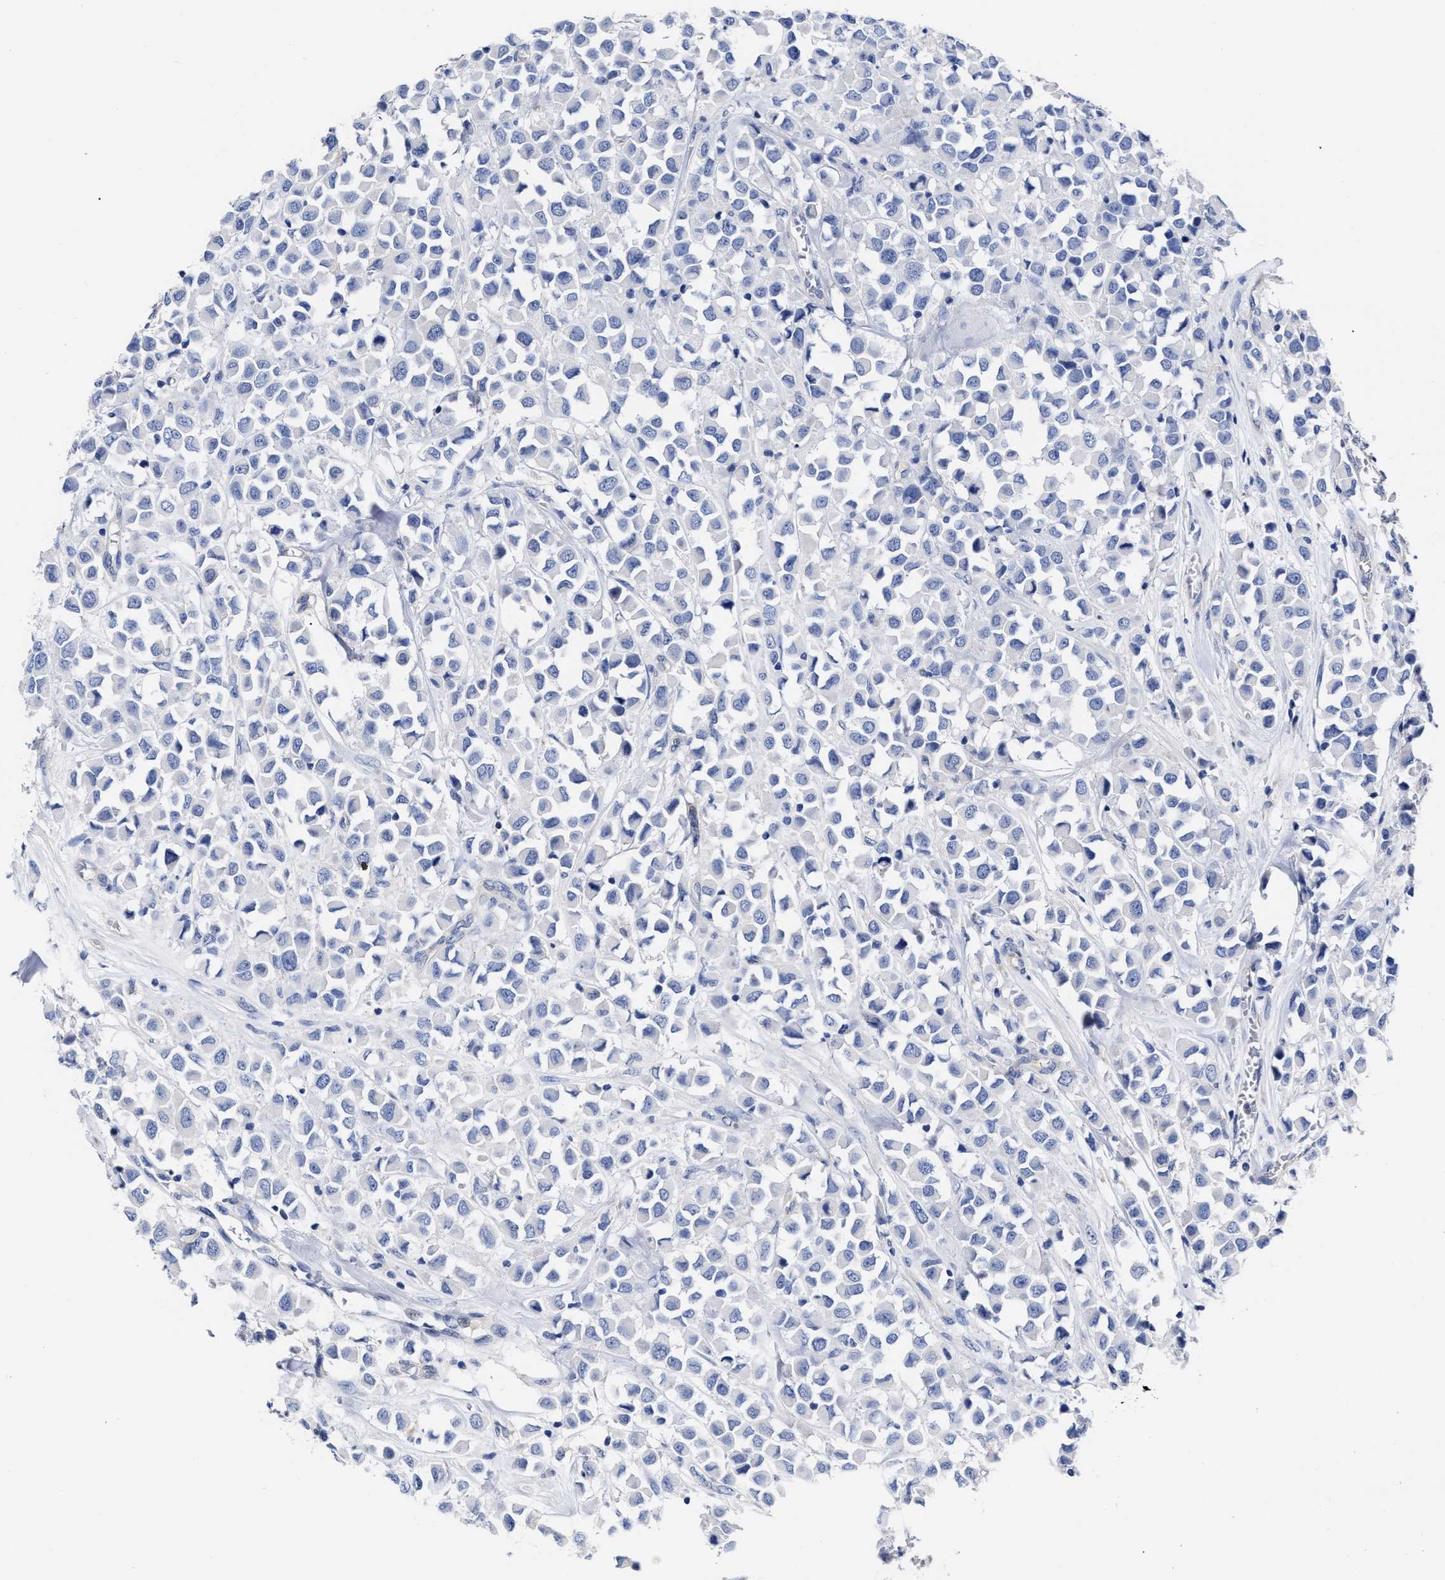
{"staining": {"intensity": "negative", "quantity": "none", "location": "none"}, "tissue": "breast cancer", "cell_type": "Tumor cells", "image_type": "cancer", "snomed": [{"axis": "morphology", "description": "Duct carcinoma"}, {"axis": "topography", "description": "Breast"}], "caption": "High magnification brightfield microscopy of breast cancer stained with DAB (3,3'-diaminobenzidine) (brown) and counterstained with hematoxylin (blue): tumor cells show no significant positivity.", "gene": "IRAG2", "patient": {"sex": "female", "age": 61}}